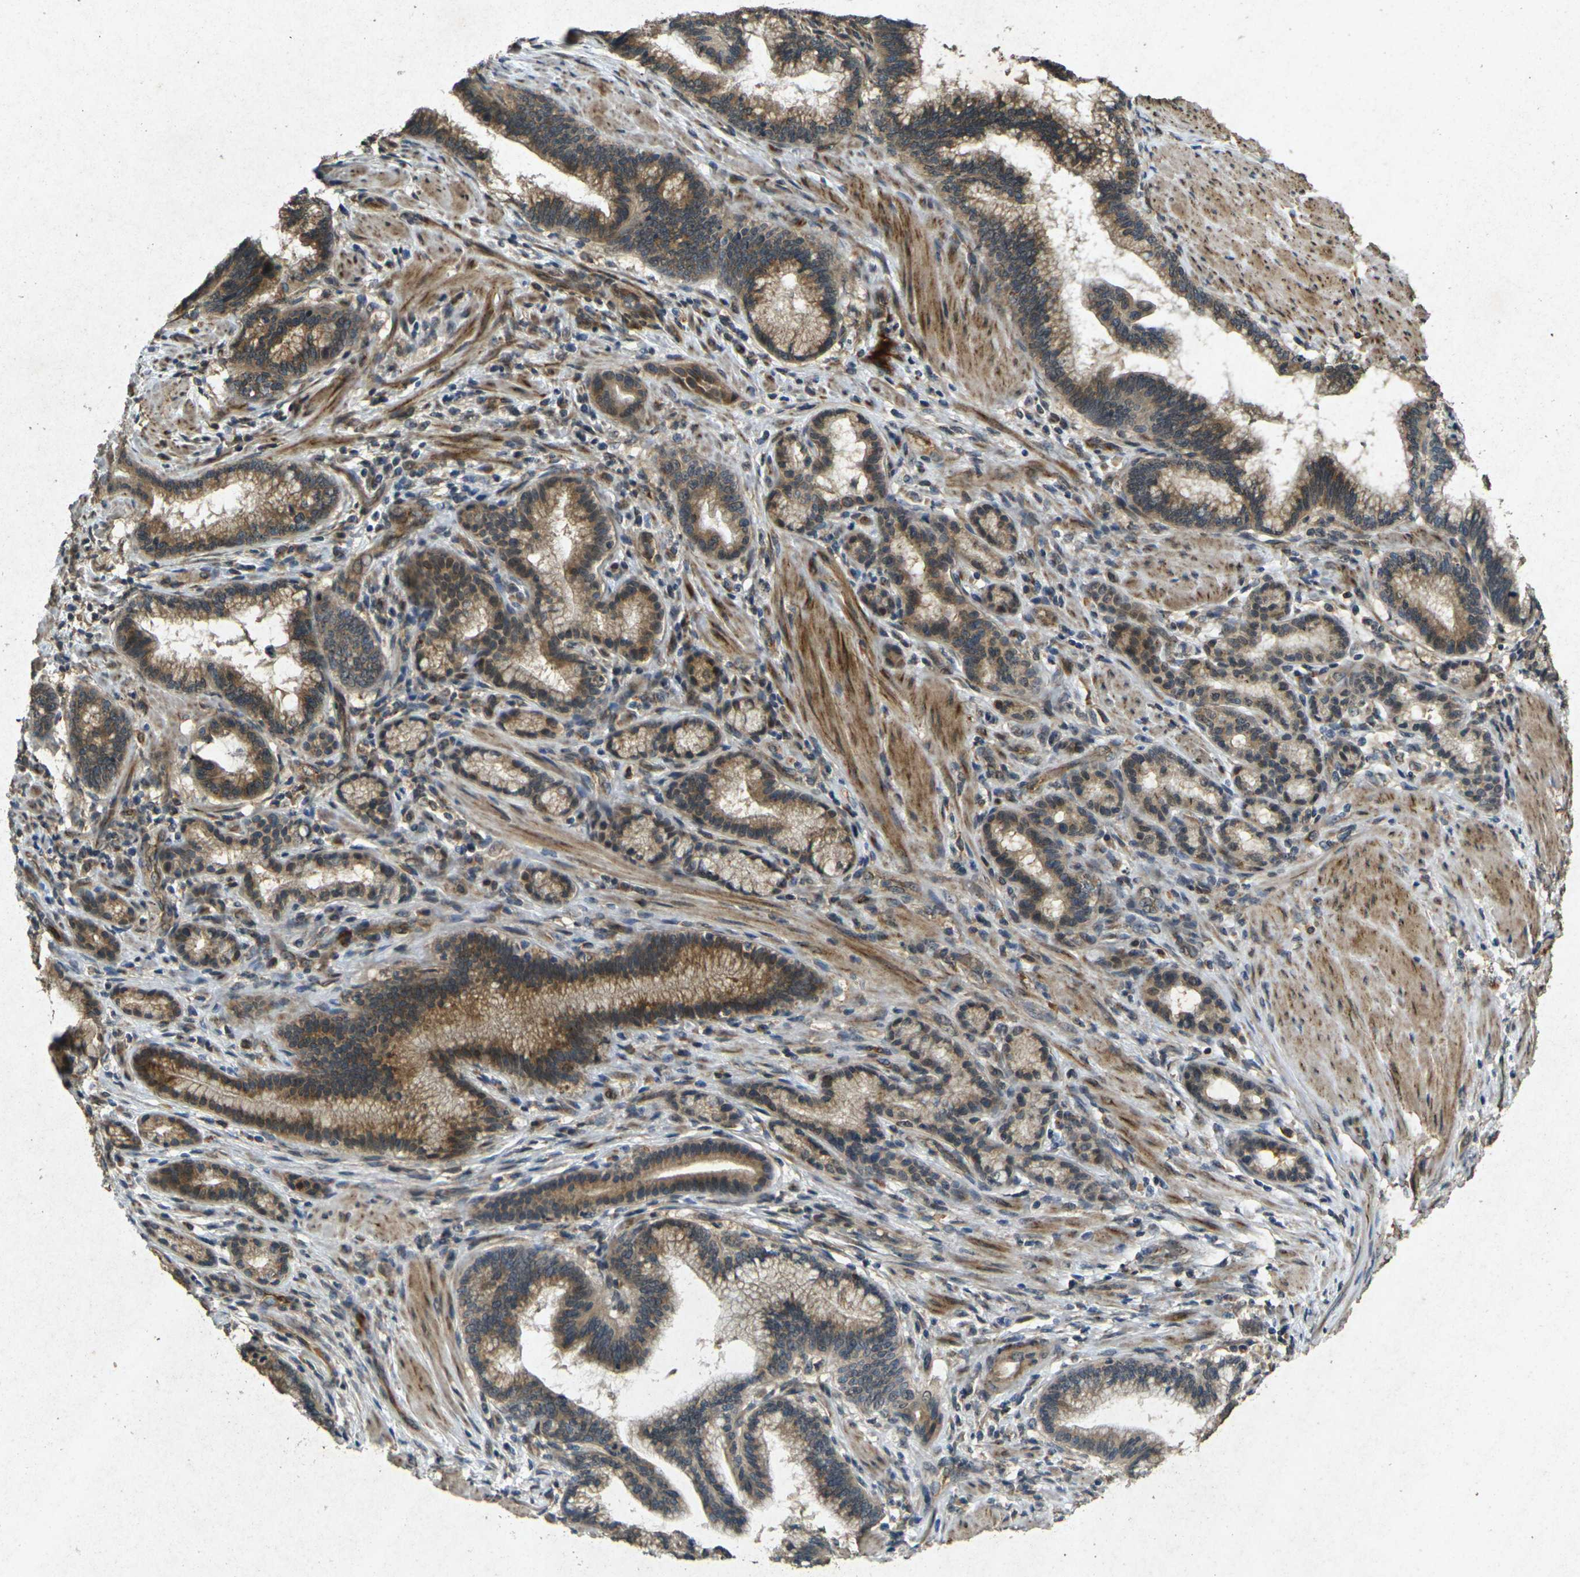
{"staining": {"intensity": "moderate", "quantity": ">75%", "location": "cytoplasmic/membranous"}, "tissue": "pancreatic cancer", "cell_type": "Tumor cells", "image_type": "cancer", "snomed": [{"axis": "morphology", "description": "Adenocarcinoma, NOS"}, {"axis": "topography", "description": "Pancreas"}], "caption": "Pancreatic cancer (adenocarcinoma) stained for a protein (brown) reveals moderate cytoplasmic/membranous positive staining in approximately >75% of tumor cells.", "gene": "RGMA", "patient": {"sex": "female", "age": 64}}